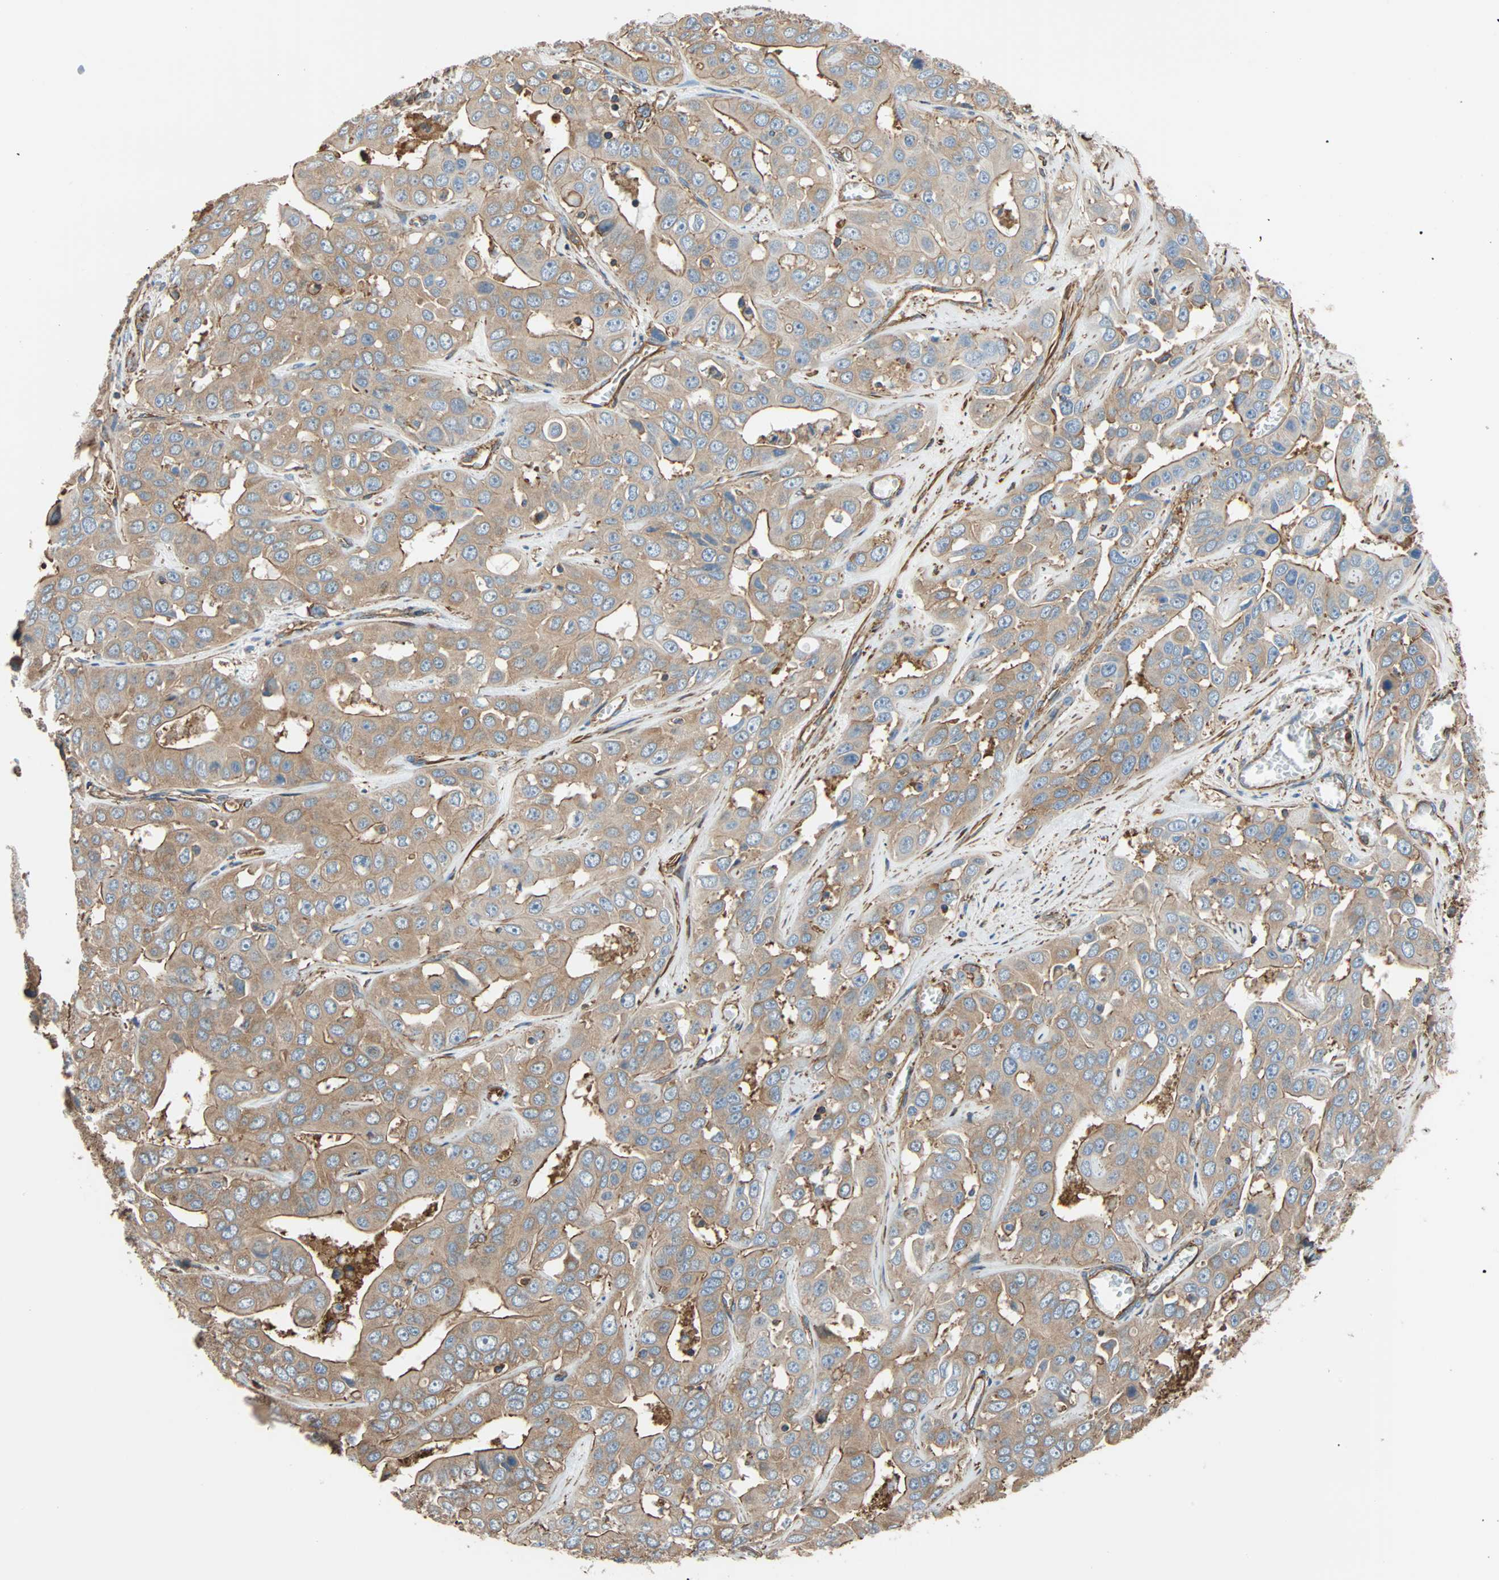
{"staining": {"intensity": "moderate", "quantity": ">75%", "location": "cytoplasmic/membranous"}, "tissue": "liver cancer", "cell_type": "Tumor cells", "image_type": "cancer", "snomed": [{"axis": "morphology", "description": "Cholangiocarcinoma"}, {"axis": "topography", "description": "Liver"}], "caption": "Tumor cells show medium levels of moderate cytoplasmic/membranous staining in approximately >75% of cells in liver cancer (cholangiocarcinoma).", "gene": "GALNT10", "patient": {"sex": "female", "age": 52}}